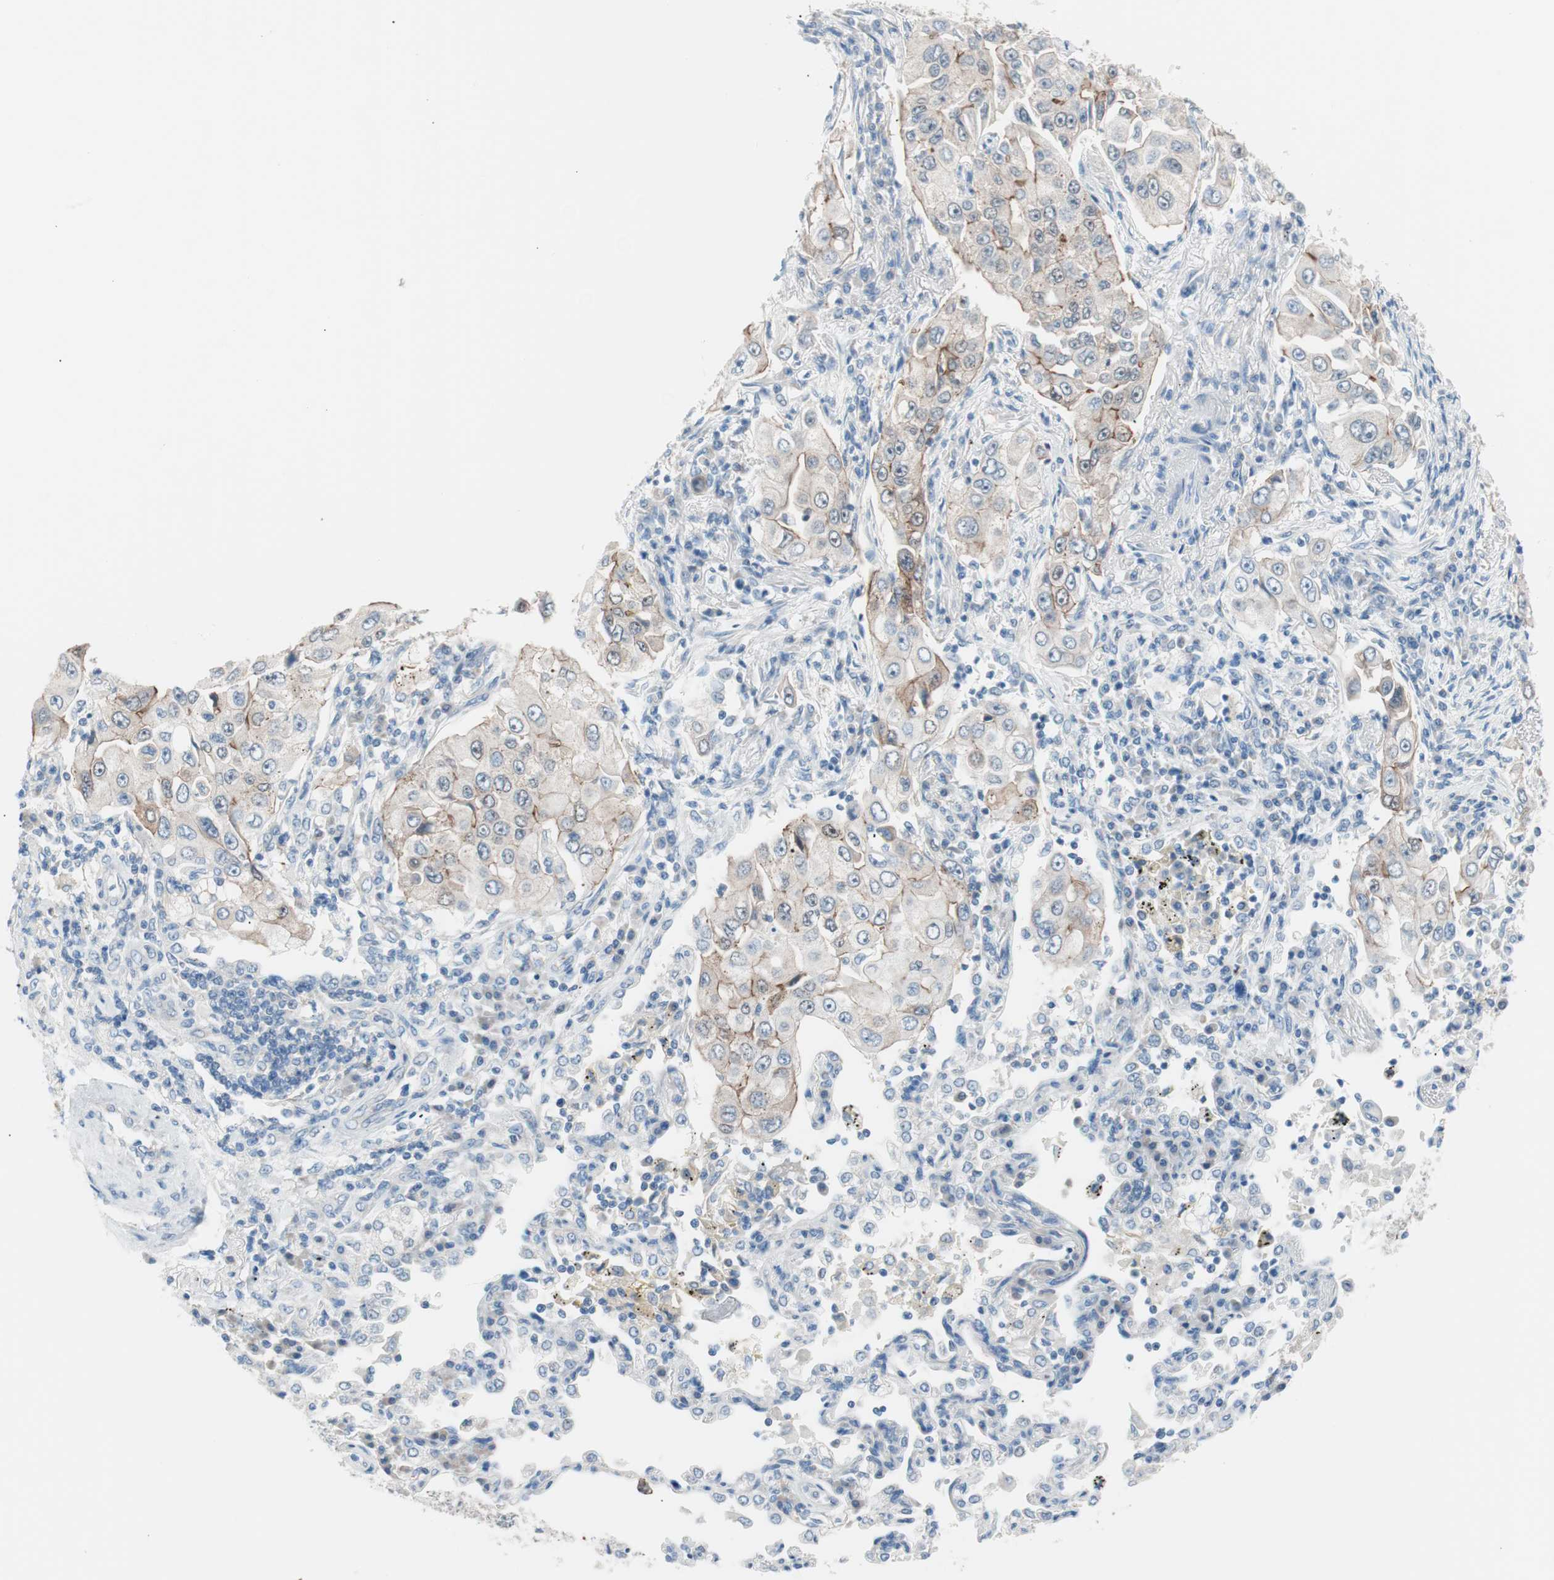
{"staining": {"intensity": "moderate", "quantity": "25%-75%", "location": "cytoplasmic/membranous"}, "tissue": "lung cancer", "cell_type": "Tumor cells", "image_type": "cancer", "snomed": [{"axis": "morphology", "description": "Adenocarcinoma, NOS"}, {"axis": "topography", "description": "Lung"}], "caption": "Protein staining demonstrates moderate cytoplasmic/membranous staining in approximately 25%-75% of tumor cells in lung cancer (adenocarcinoma).", "gene": "VIL1", "patient": {"sex": "male", "age": 84}}